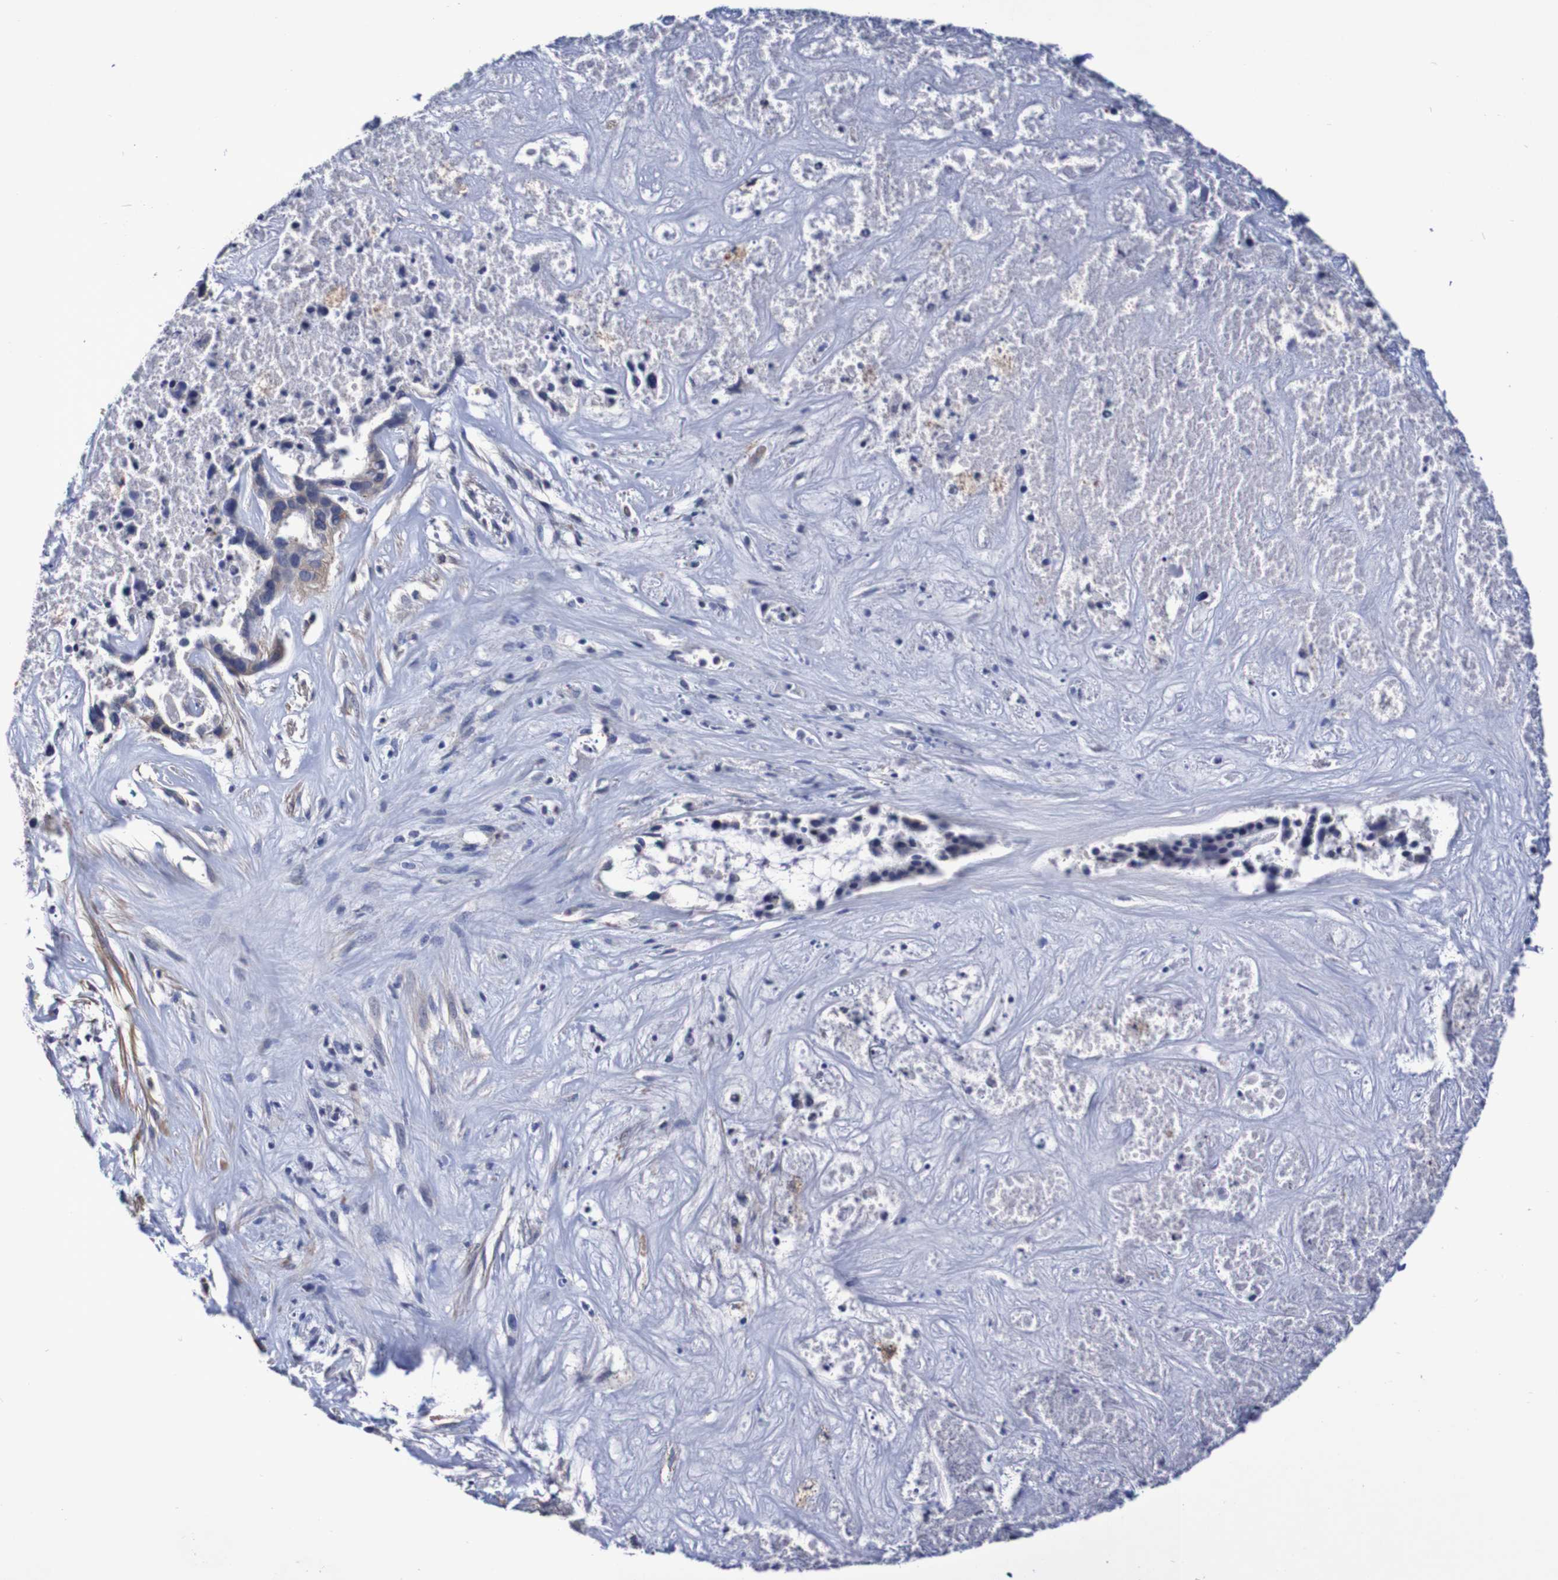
{"staining": {"intensity": "moderate", "quantity": "<25%", "location": "cytoplasmic/membranous"}, "tissue": "liver cancer", "cell_type": "Tumor cells", "image_type": "cancer", "snomed": [{"axis": "morphology", "description": "Cholangiocarcinoma"}, {"axis": "topography", "description": "Liver"}], "caption": "Brown immunohistochemical staining in human liver cancer (cholangiocarcinoma) exhibits moderate cytoplasmic/membranous expression in approximately <25% of tumor cells. The staining was performed using DAB (3,3'-diaminobenzidine) to visualize the protein expression in brown, while the nuclei were stained in blue with hematoxylin (Magnification: 20x).", "gene": "ACVR1C", "patient": {"sex": "female", "age": 65}}